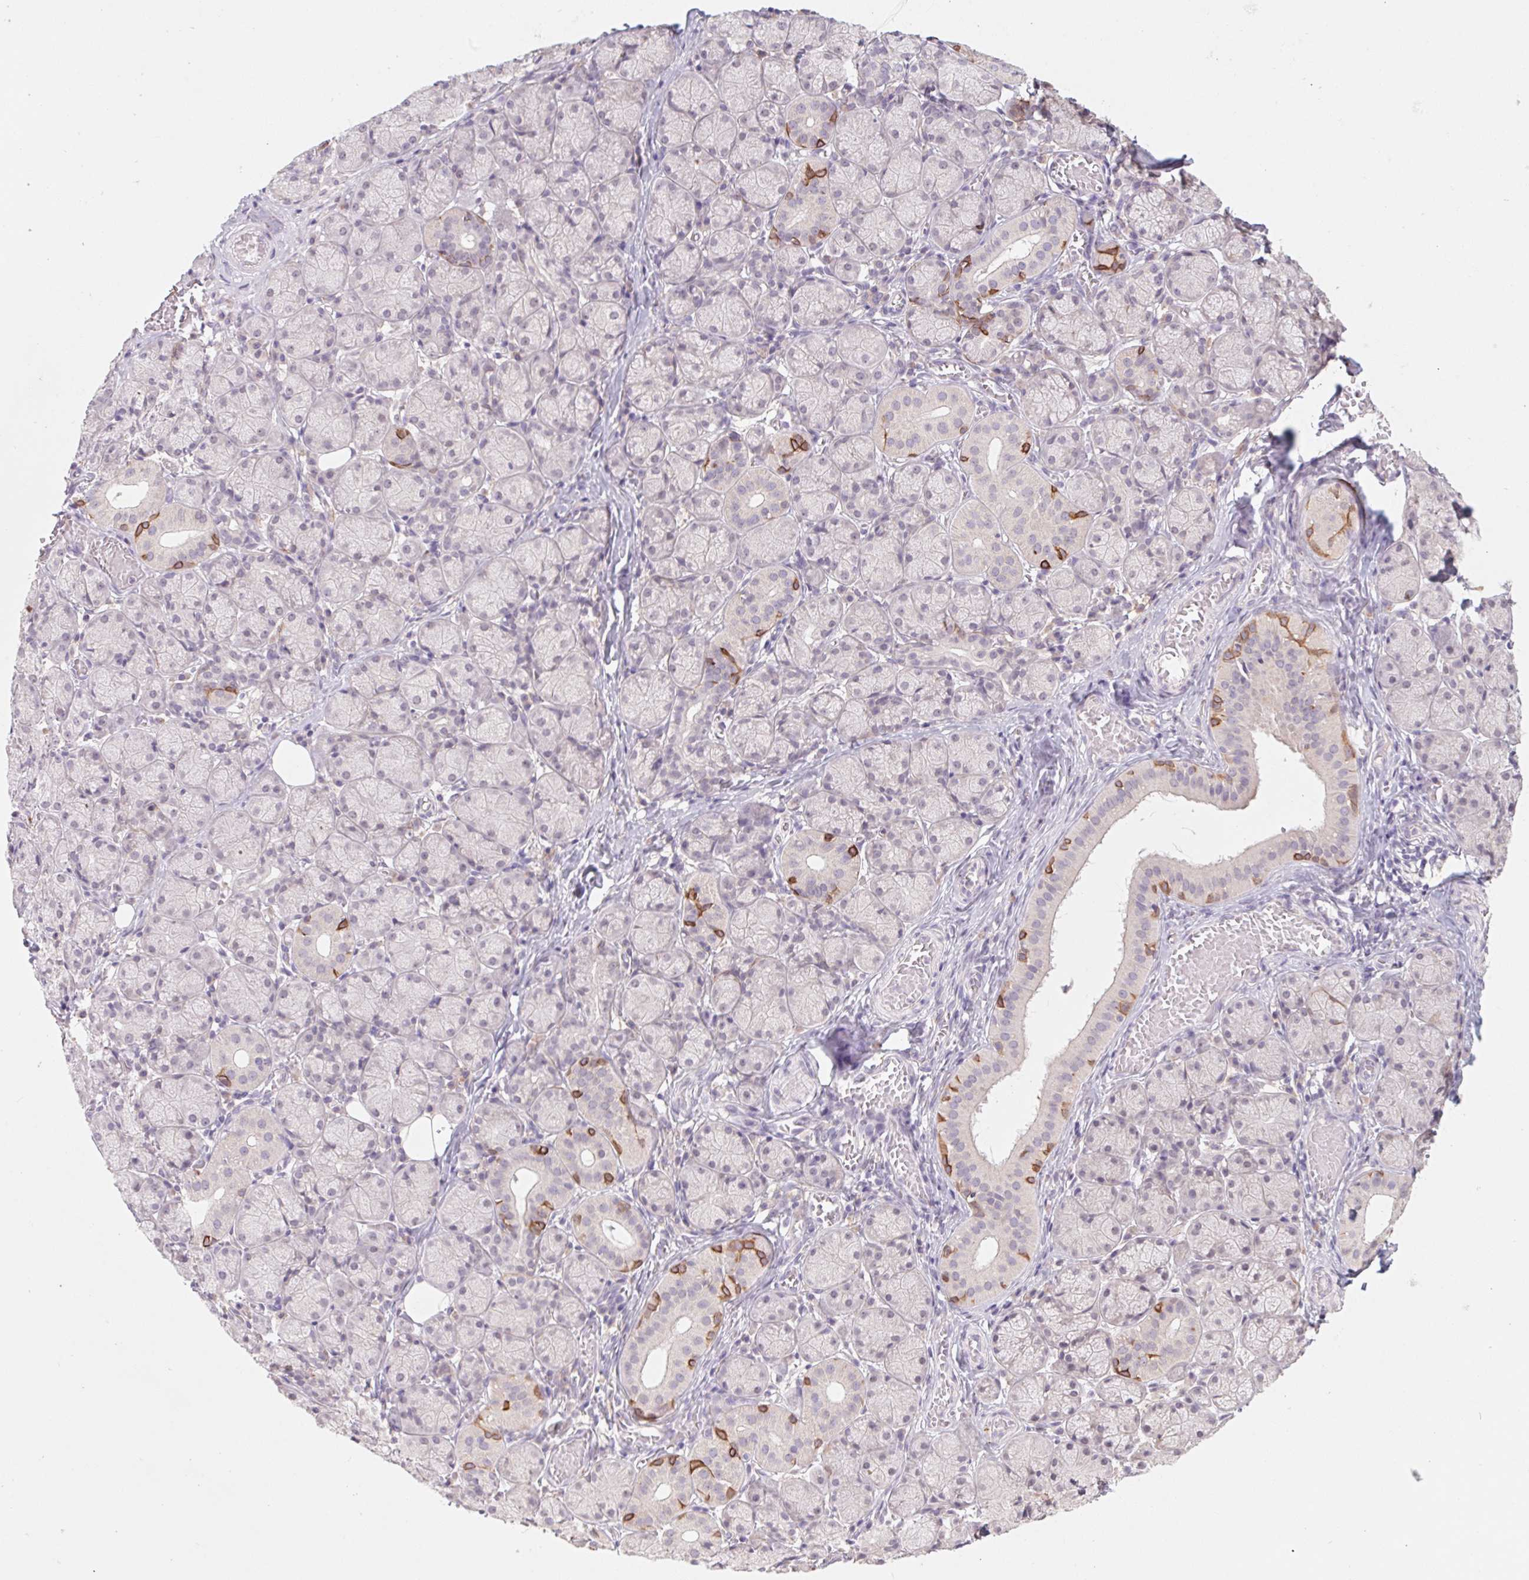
{"staining": {"intensity": "negative", "quantity": "none", "location": "none"}, "tissue": "salivary gland", "cell_type": "Glandular cells", "image_type": "normal", "snomed": [{"axis": "morphology", "description": "Normal tissue, NOS"}, {"axis": "topography", "description": "Salivary gland"}, {"axis": "topography", "description": "Peripheral nerve tissue"}], "caption": "Immunohistochemistry (IHC) of unremarkable salivary gland demonstrates no staining in glandular cells. (Stains: DAB IHC with hematoxylin counter stain, Microscopy: brightfield microscopy at high magnification).", "gene": "PNMA8B", "patient": {"sex": "female", "age": 24}}